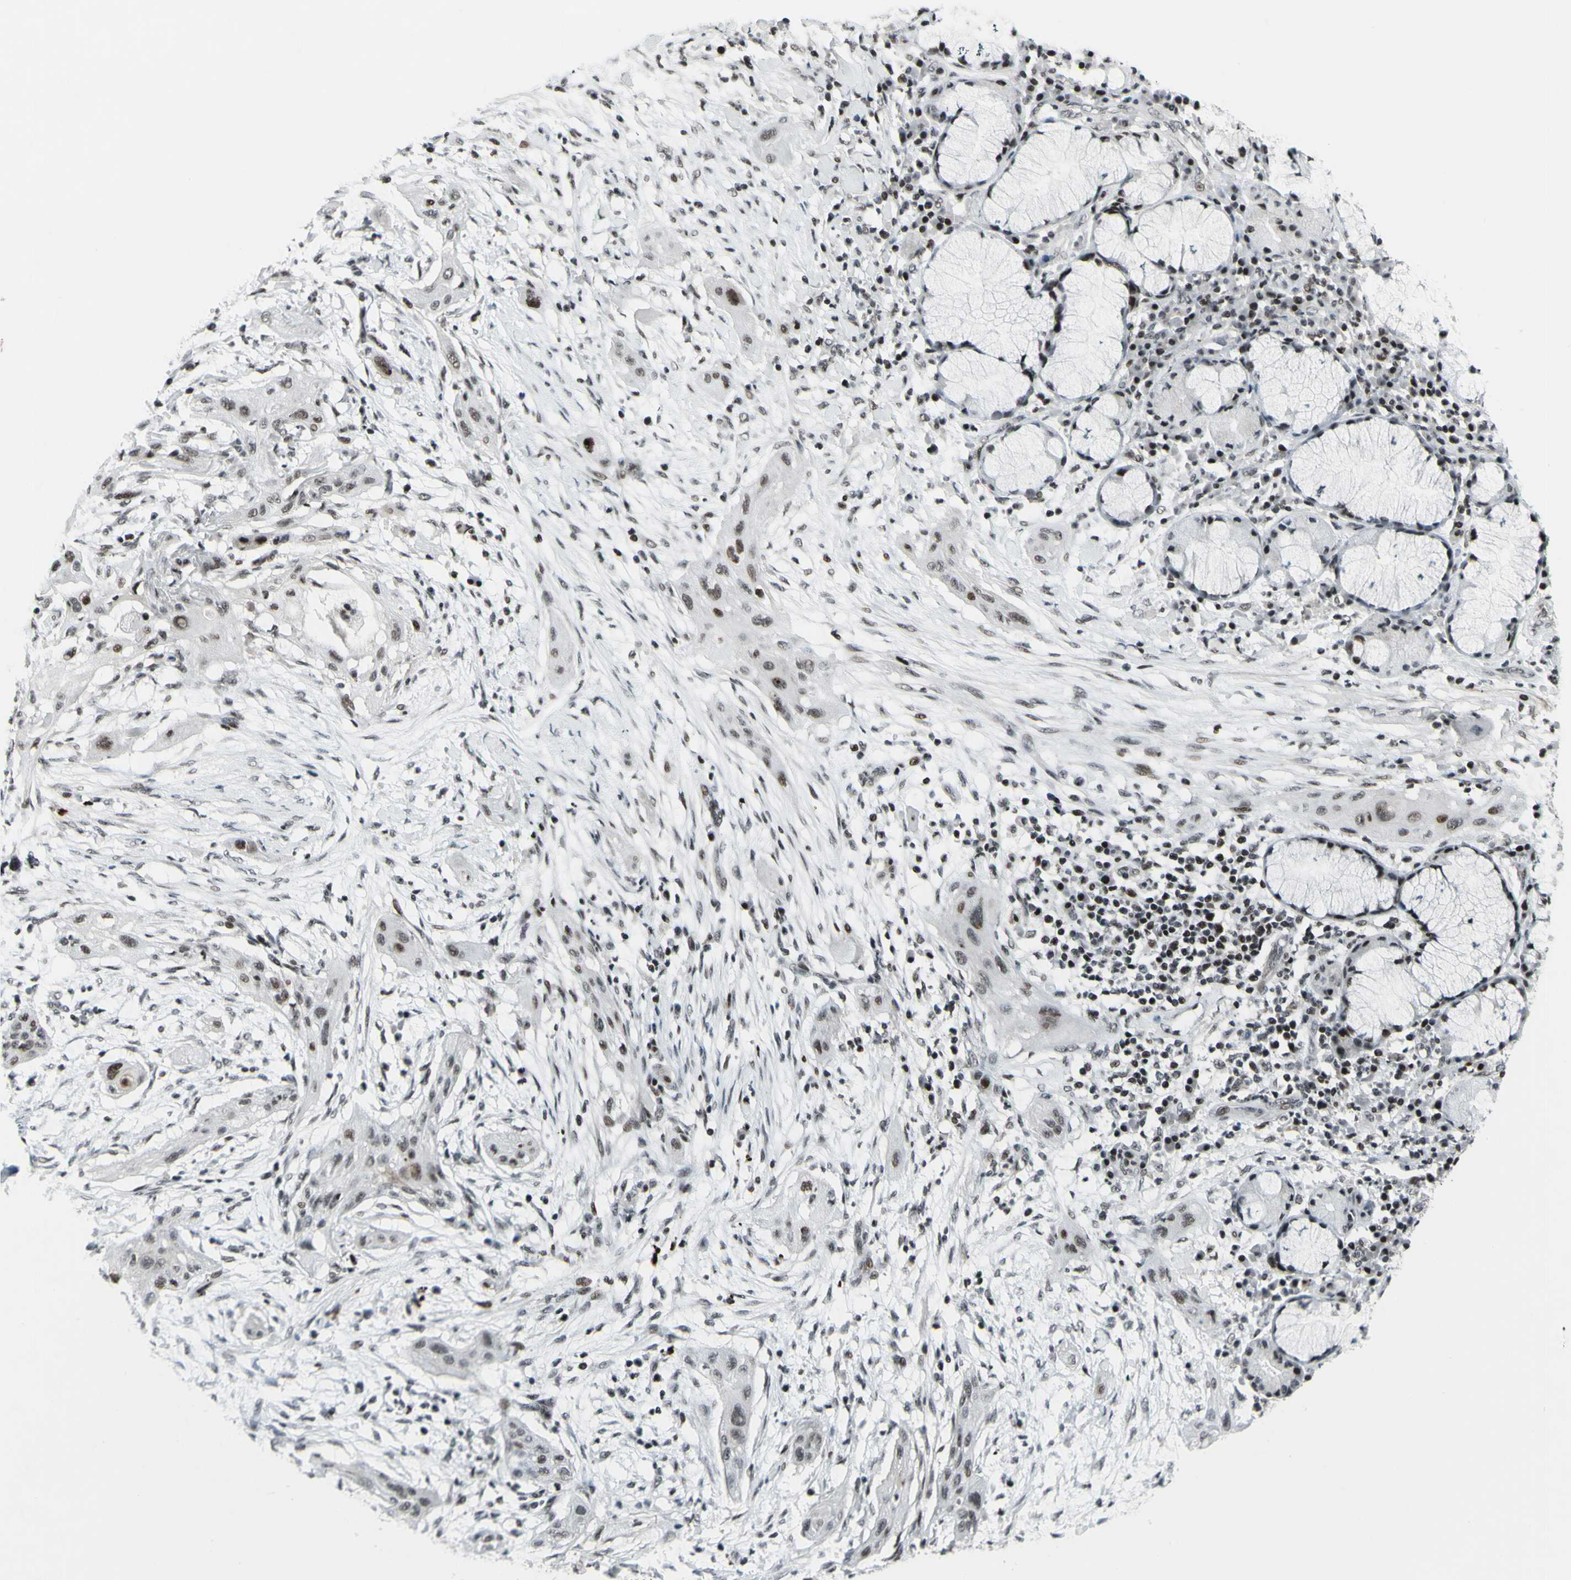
{"staining": {"intensity": "moderate", "quantity": "<25%", "location": "nuclear"}, "tissue": "lung cancer", "cell_type": "Tumor cells", "image_type": "cancer", "snomed": [{"axis": "morphology", "description": "Squamous cell carcinoma, NOS"}, {"axis": "topography", "description": "Lung"}], "caption": "High-magnification brightfield microscopy of squamous cell carcinoma (lung) stained with DAB (3,3'-diaminobenzidine) (brown) and counterstained with hematoxylin (blue). tumor cells exhibit moderate nuclear positivity is appreciated in about<25% of cells. Nuclei are stained in blue.", "gene": "SUPT6H", "patient": {"sex": "female", "age": 47}}